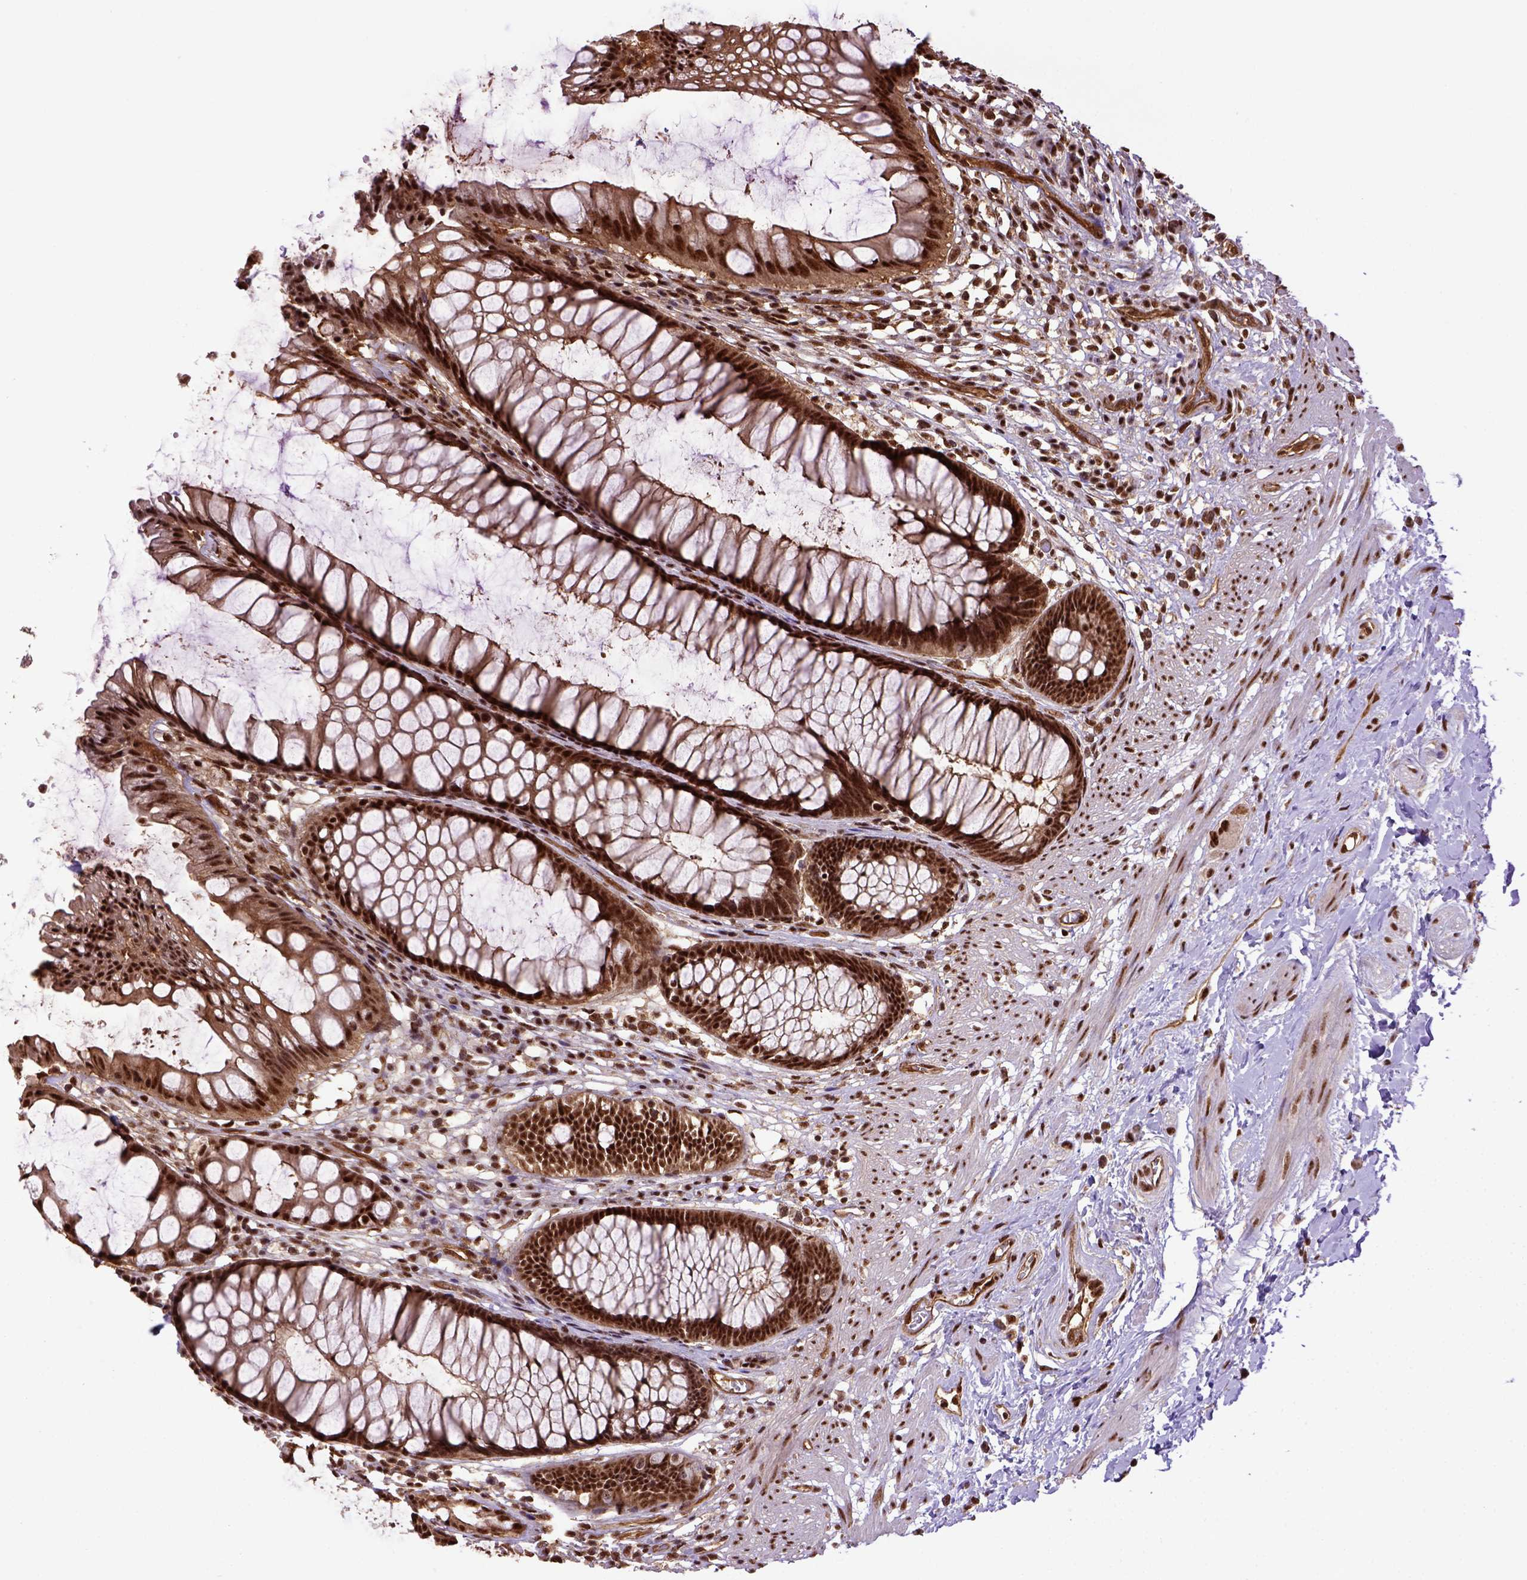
{"staining": {"intensity": "strong", "quantity": ">75%", "location": "nuclear"}, "tissue": "rectum", "cell_type": "Glandular cells", "image_type": "normal", "snomed": [{"axis": "morphology", "description": "Normal tissue, NOS"}, {"axis": "topography", "description": "Smooth muscle"}, {"axis": "topography", "description": "Rectum"}], "caption": "Immunohistochemical staining of normal human rectum demonstrates >75% levels of strong nuclear protein positivity in about >75% of glandular cells. The staining was performed using DAB, with brown indicating positive protein expression. Nuclei are stained blue with hematoxylin.", "gene": "PPIG", "patient": {"sex": "male", "age": 53}}